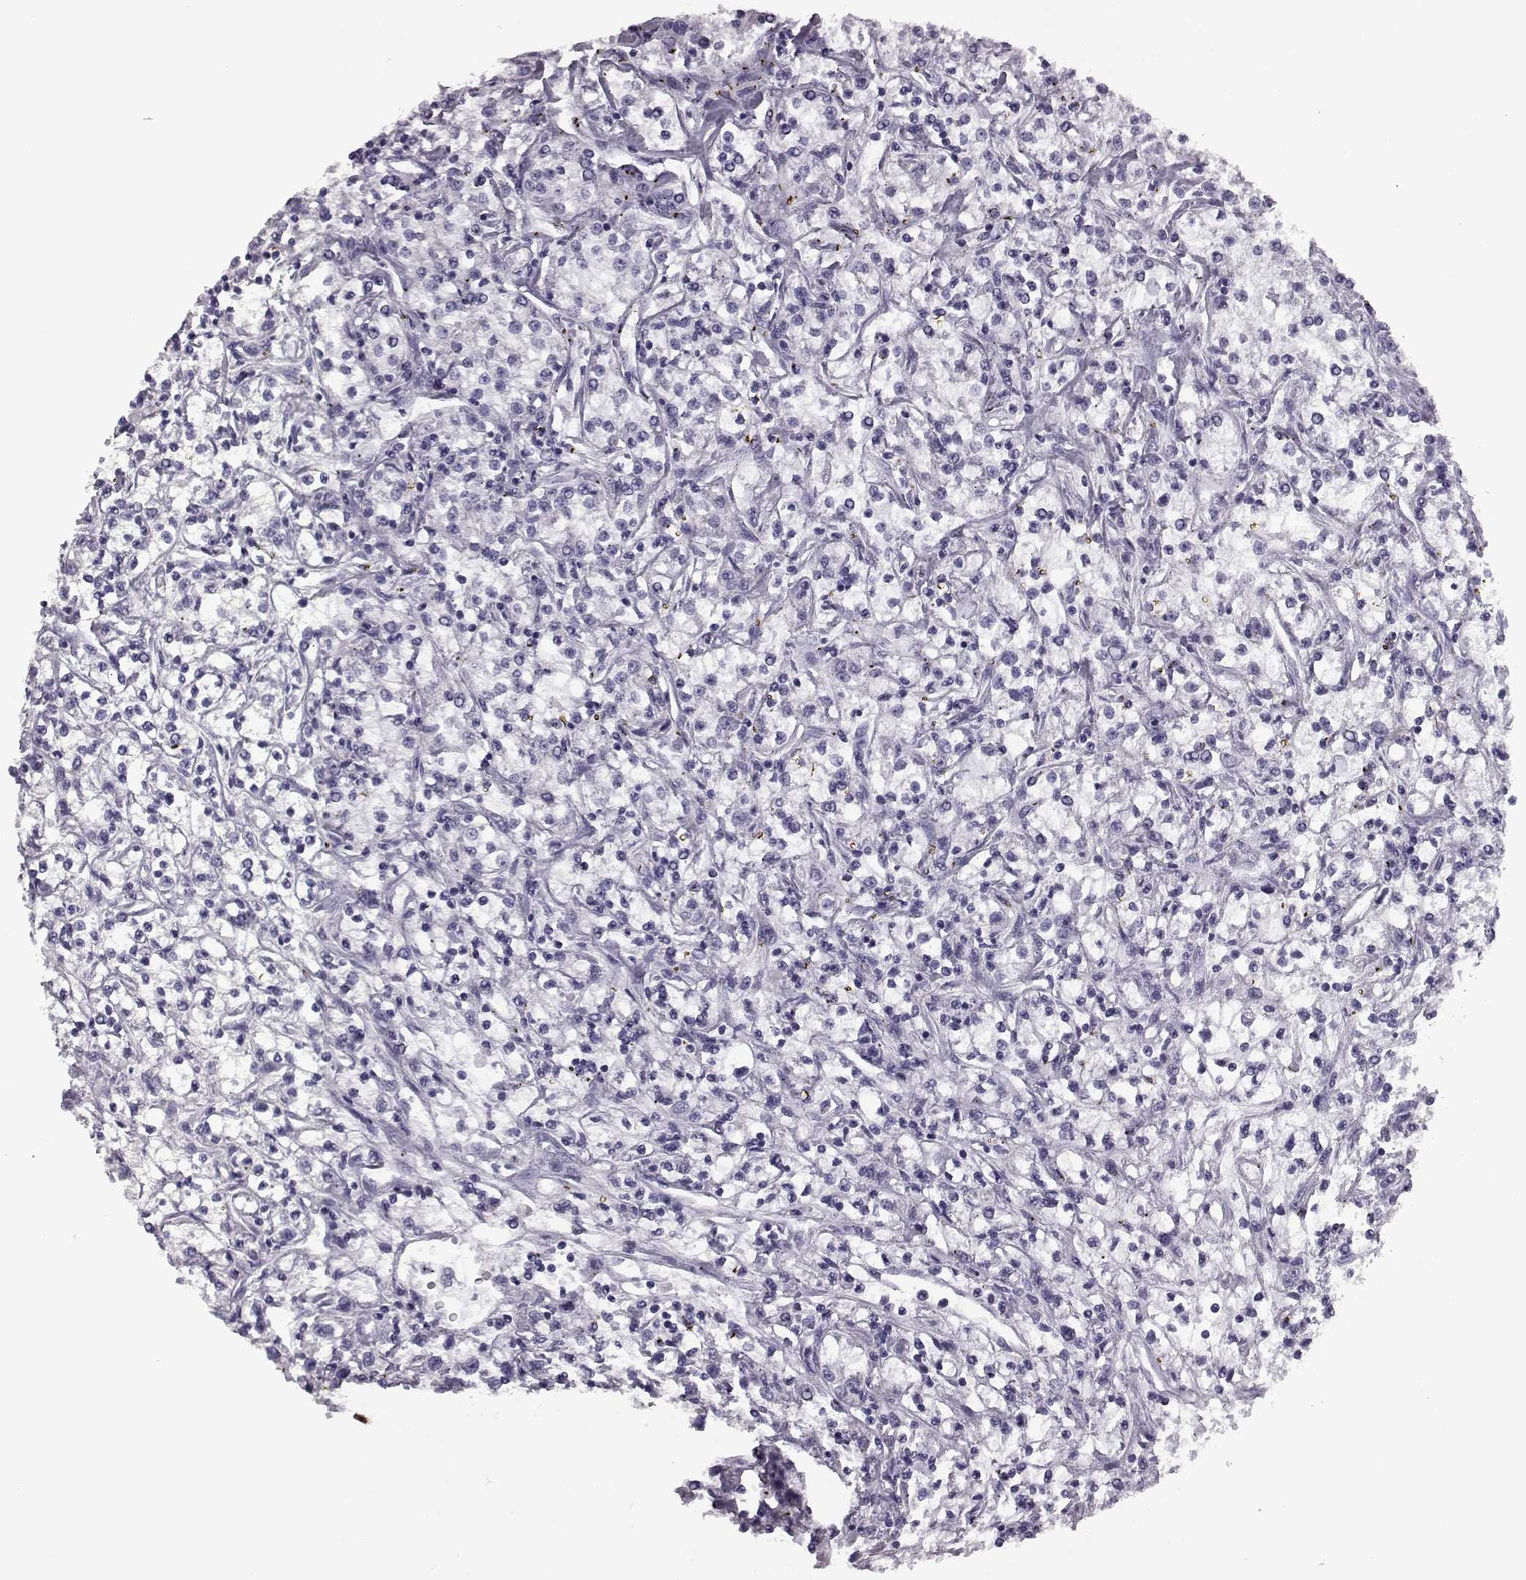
{"staining": {"intensity": "negative", "quantity": "none", "location": "none"}, "tissue": "renal cancer", "cell_type": "Tumor cells", "image_type": "cancer", "snomed": [{"axis": "morphology", "description": "Adenocarcinoma, NOS"}, {"axis": "topography", "description": "Kidney"}], "caption": "This is an IHC image of human adenocarcinoma (renal). There is no expression in tumor cells.", "gene": "PRR9", "patient": {"sex": "female", "age": 59}}